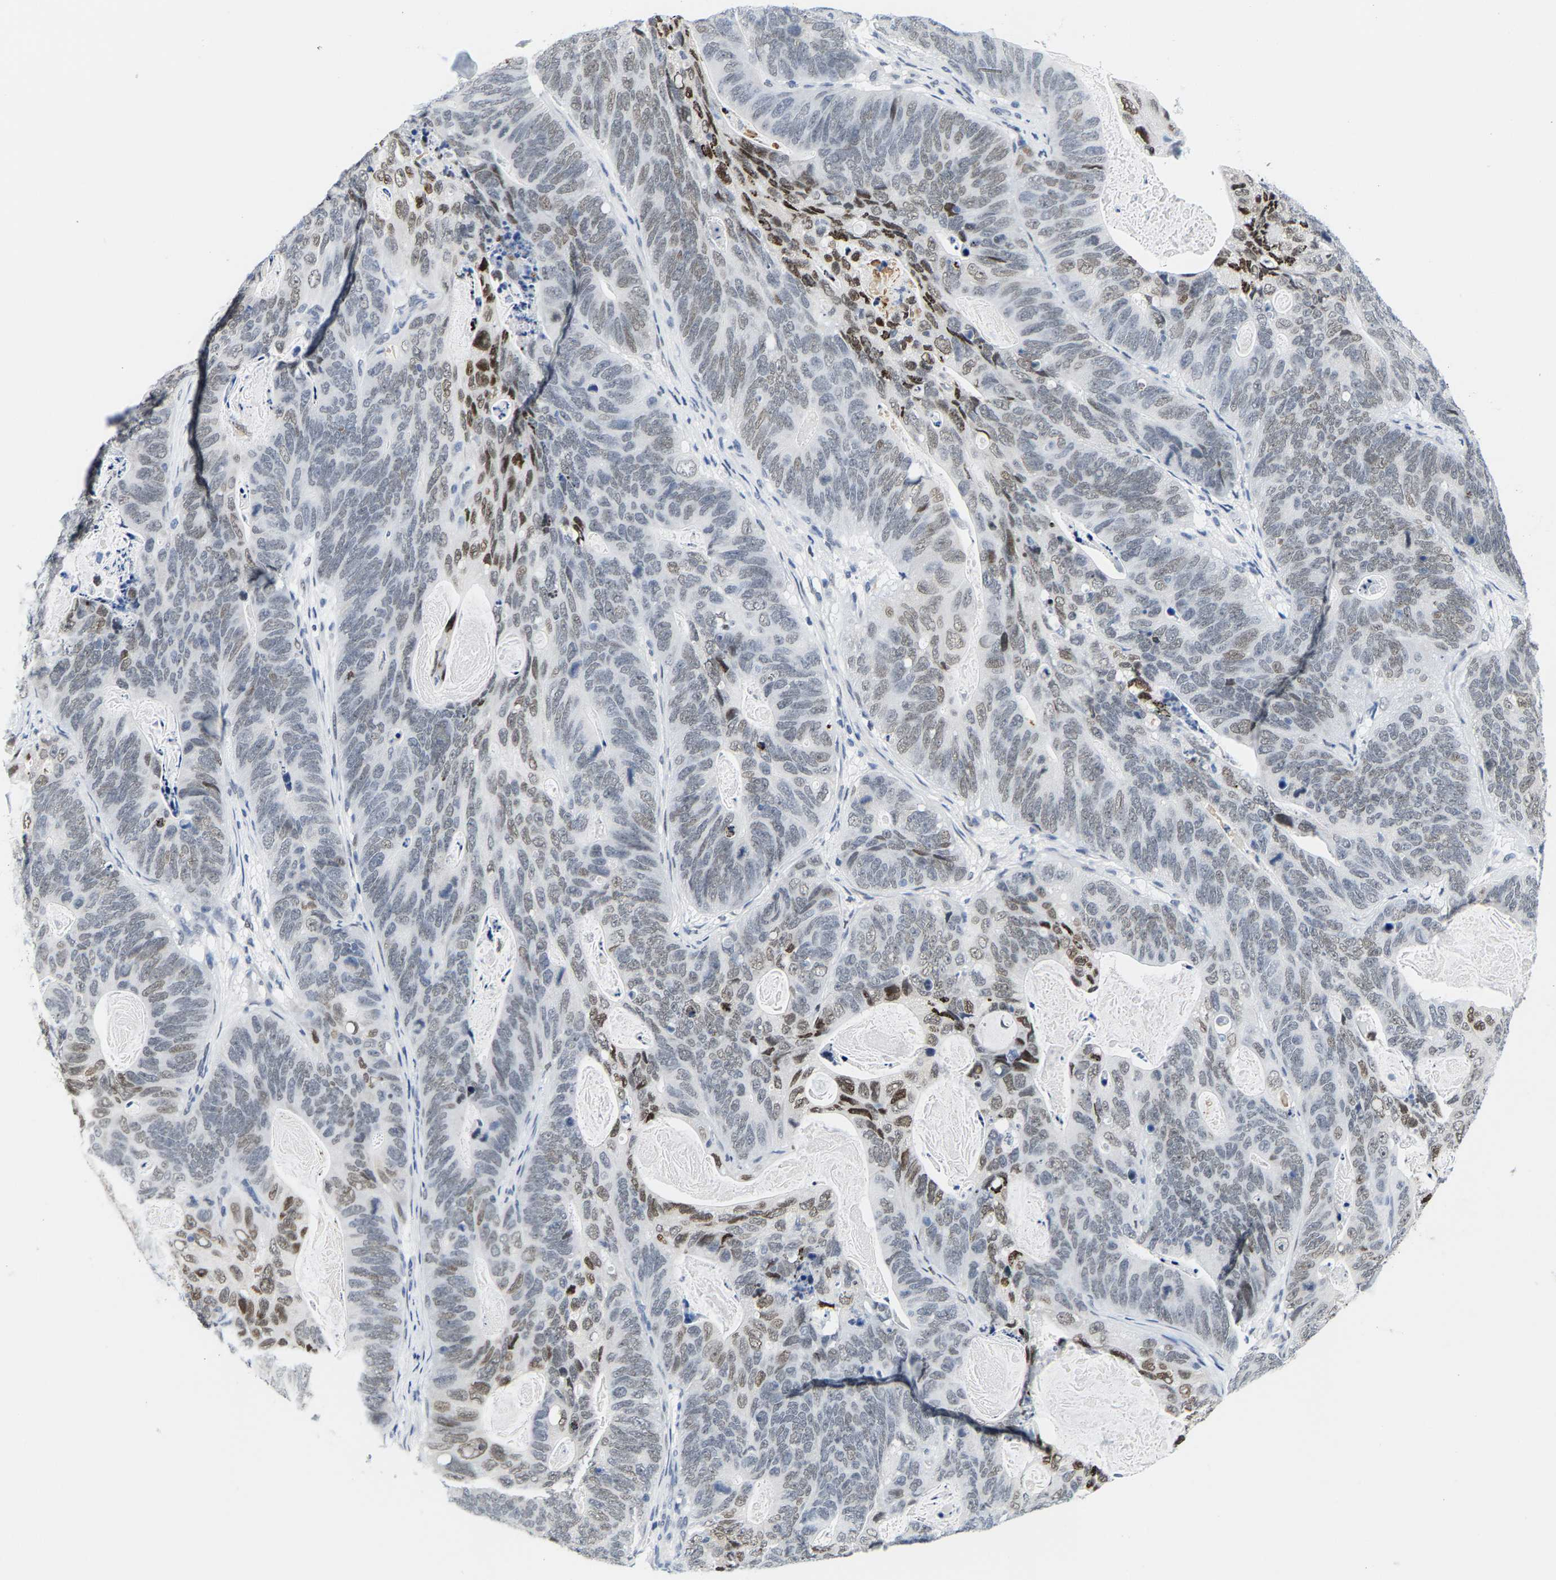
{"staining": {"intensity": "moderate", "quantity": "25%-75%", "location": "nuclear"}, "tissue": "stomach cancer", "cell_type": "Tumor cells", "image_type": "cancer", "snomed": [{"axis": "morphology", "description": "Normal tissue, NOS"}, {"axis": "morphology", "description": "Adenocarcinoma, NOS"}, {"axis": "topography", "description": "Stomach"}], "caption": "Stomach cancer tissue reveals moderate nuclear staining in approximately 25%-75% of tumor cells", "gene": "SETD1B", "patient": {"sex": "female", "age": 89}}